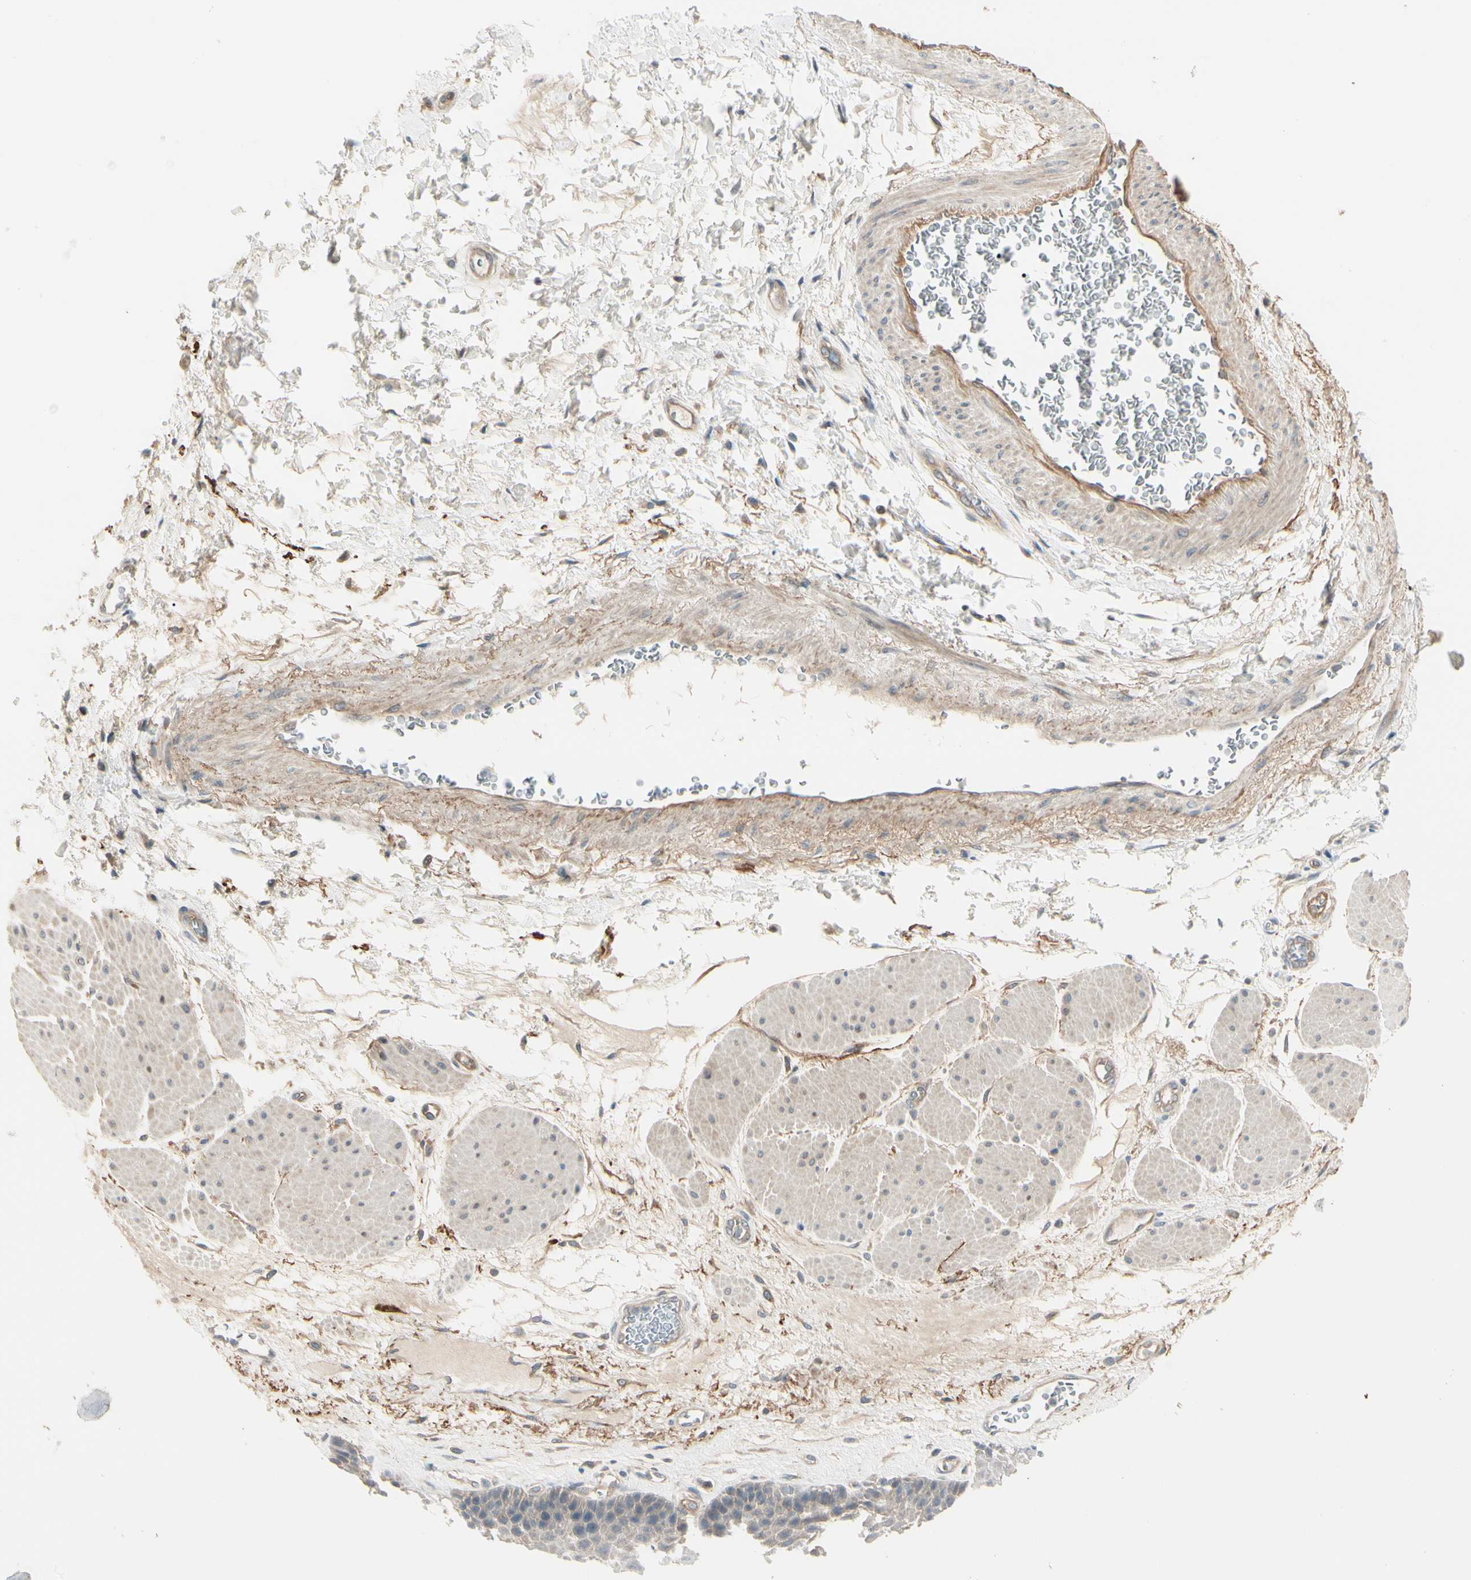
{"staining": {"intensity": "weak", "quantity": "25%-75%", "location": "cytoplasmic/membranous"}, "tissue": "esophagus", "cell_type": "Squamous epithelial cells", "image_type": "normal", "snomed": [{"axis": "morphology", "description": "Normal tissue, NOS"}, {"axis": "topography", "description": "Esophagus"}], "caption": "Protein staining demonstrates weak cytoplasmic/membranous positivity in approximately 25%-75% of squamous epithelial cells in unremarkable esophagus.", "gene": "F2R", "patient": {"sex": "female", "age": 72}}